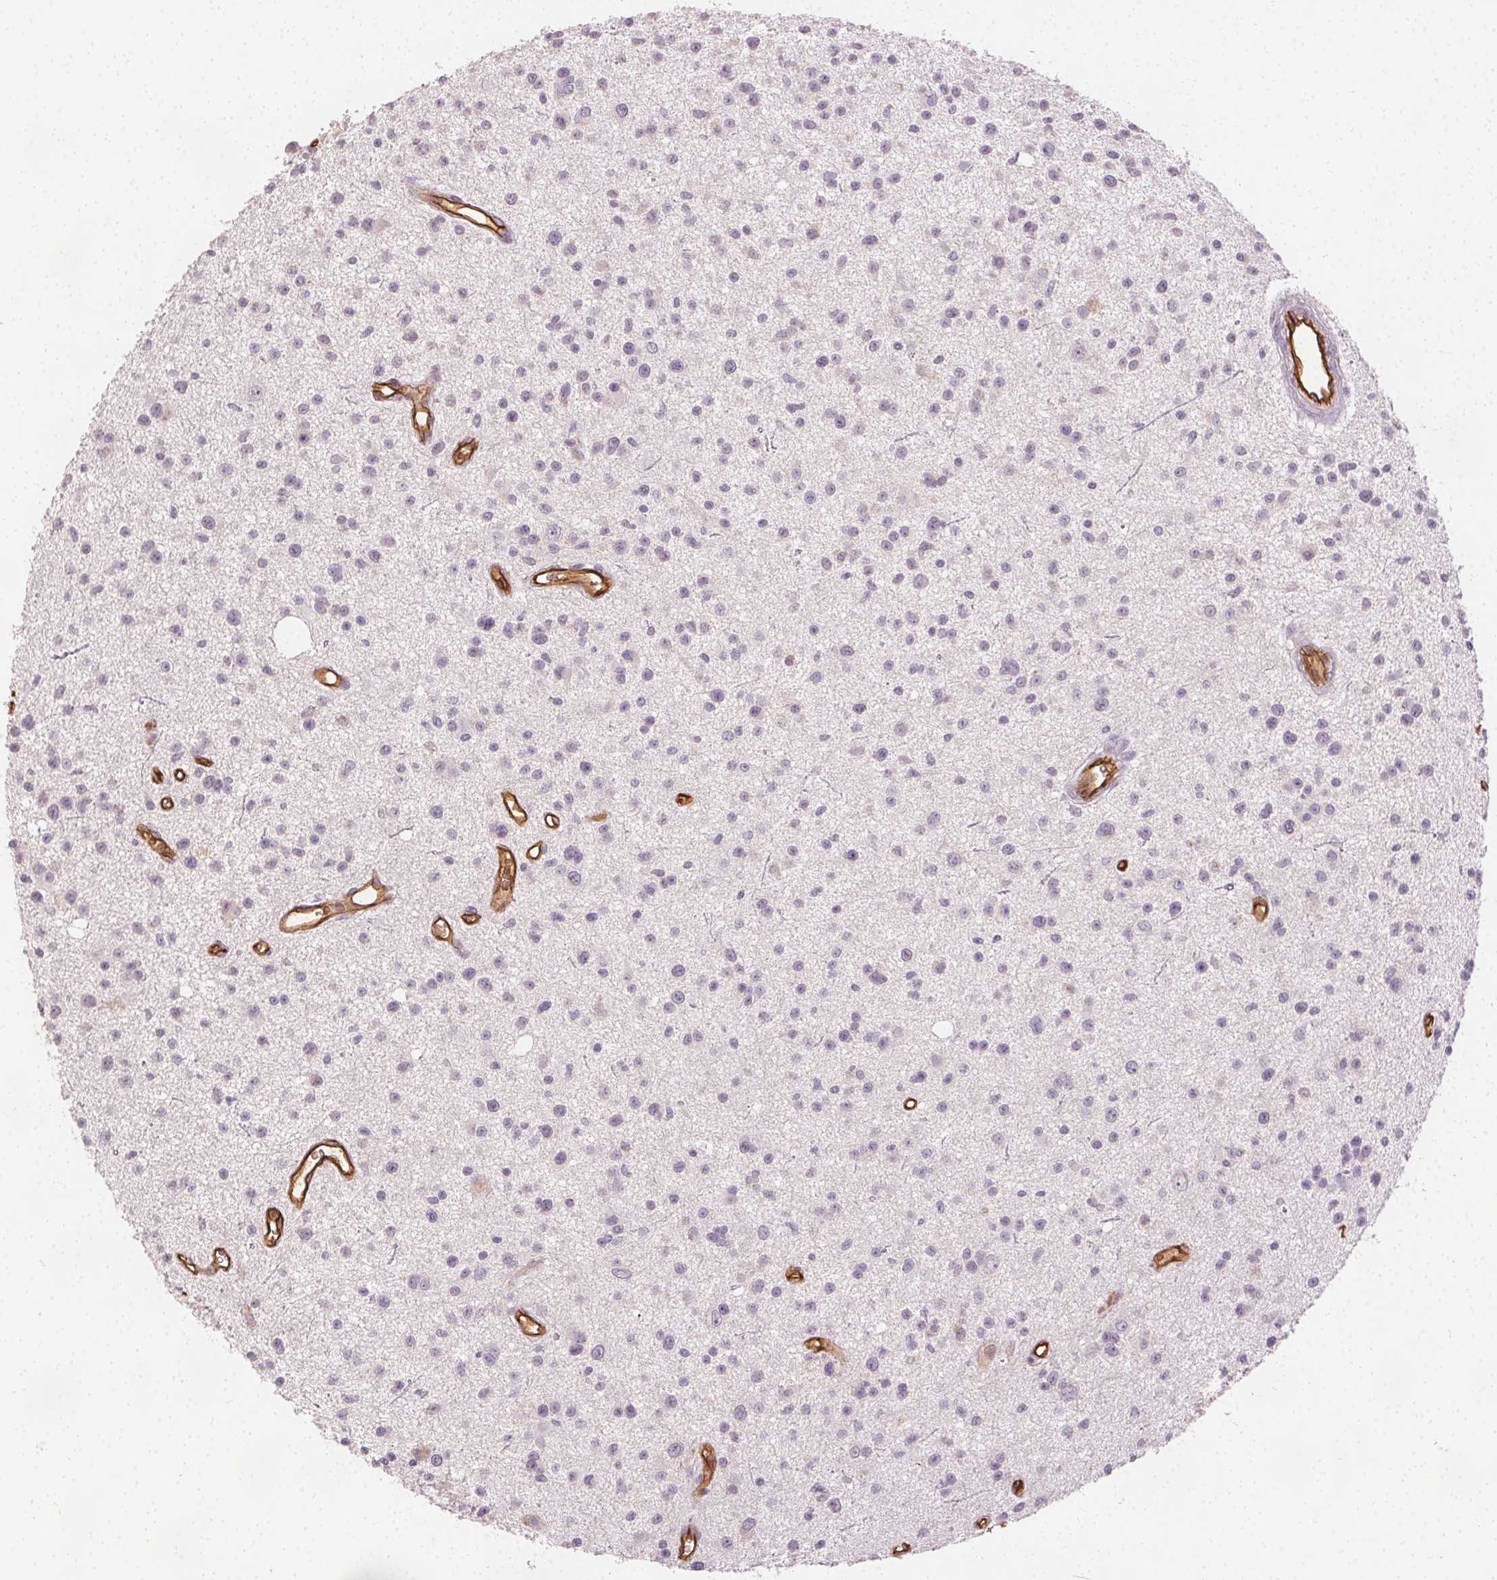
{"staining": {"intensity": "negative", "quantity": "none", "location": "none"}, "tissue": "glioma", "cell_type": "Tumor cells", "image_type": "cancer", "snomed": [{"axis": "morphology", "description": "Glioma, malignant, Low grade"}, {"axis": "topography", "description": "Brain"}], "caption": "Tumor cells are negative for brown protein staining in glioma.", "gene": "PODXL", "patient": {"sex": "male", "age": 43}}